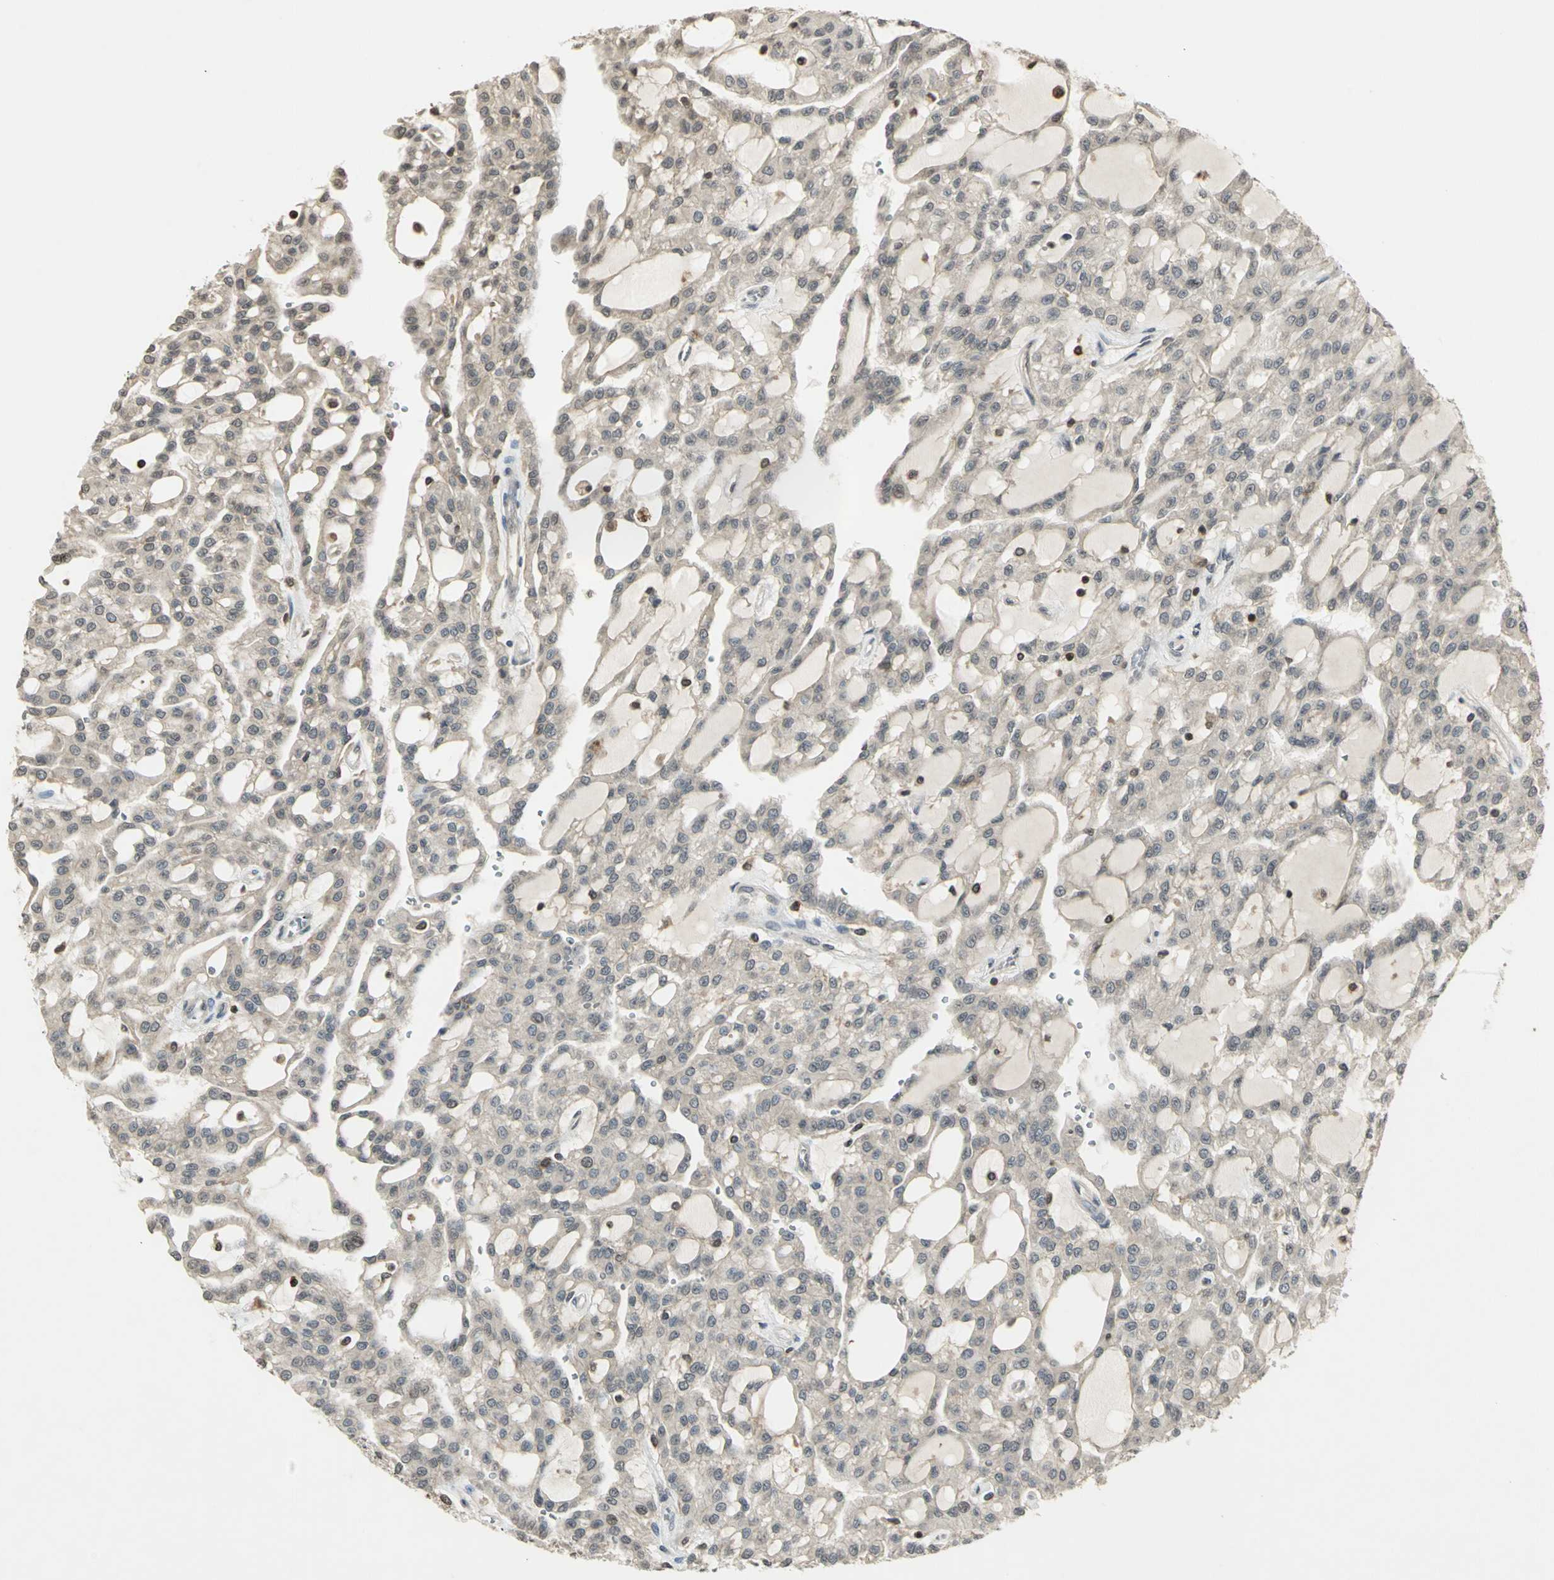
{"staining": {"intensity": "negative", "quantity": "none", "location": "none"}, "tissue": "renal cancer", "cell_type": "Tumor cells", "image_type": "cancer", "snomed": [{"axis": "morphology", "description": "Adenocarcinoma, NOS"}, {"axis": "topography", "description": "Kidney"}], "caption": "This photomicrograph is of renal adenocarcinoma stained with immunohistochemistry (IHC) to label a protein in brown with the nuclei are counter-stained blue. There is no positivity in tumor cells.", "gene": "IL16", "patient": {"sex": "male", "age": 63}}